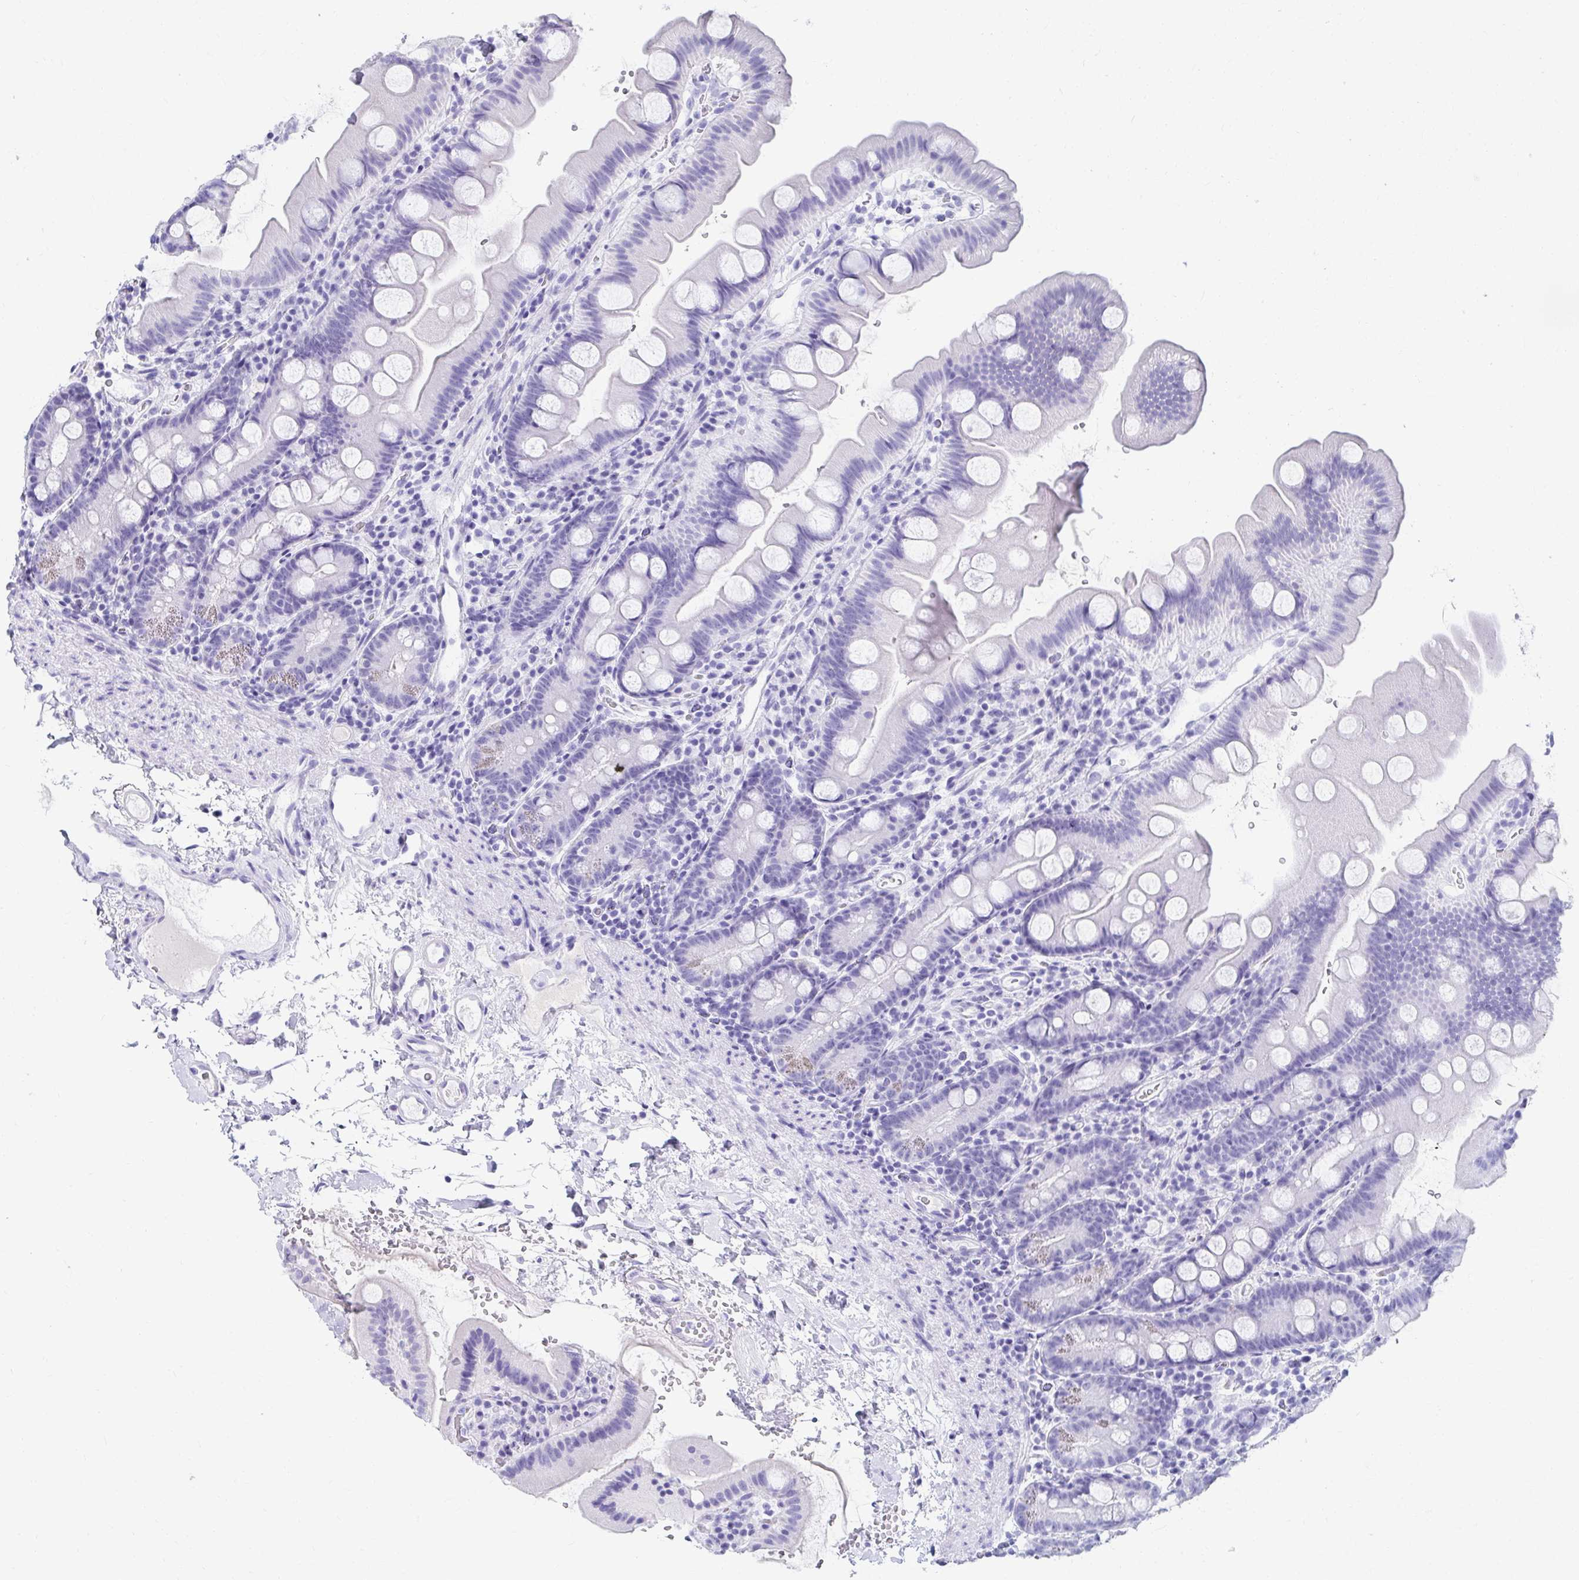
{"staining": {"intensity": "negative", "quantity": "none", "location": "none"}, "tissue": "small intestine", "cell_type": "Glandular cells", "image_type": "normal", "snomed": [{"axis": "morphology", "description": "Normal tissue, NOS"}, {"axis": "topography", "description": "Small intestine"}], "caption": "High power microscopy image of an immunohistochemistry photomicrograph of unremarkable small intestine, revealing no significant staining in glandular cells.", "gene": "DPEP3", "patient": {"sex": "female", "age": 68}}